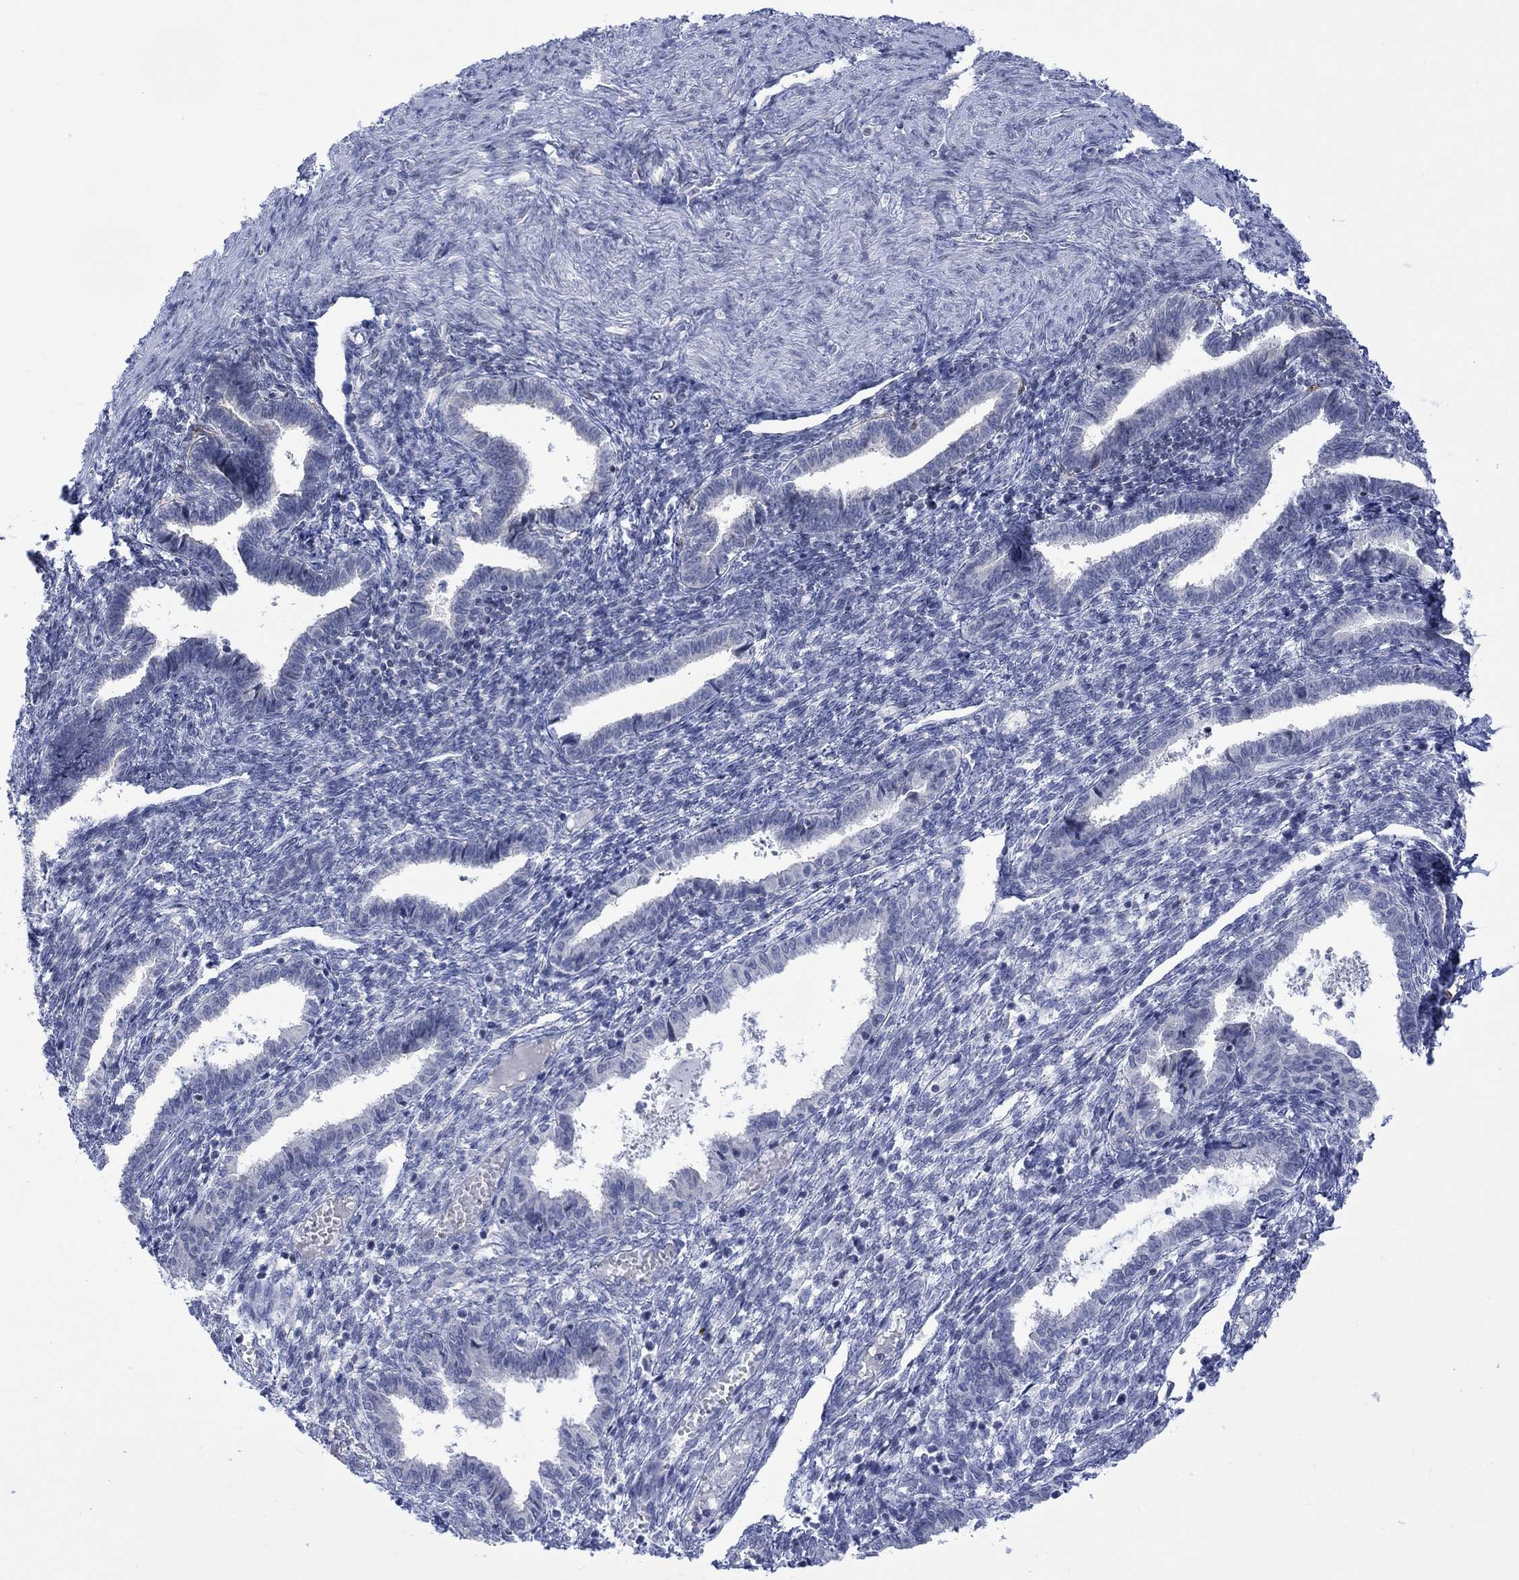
{"staining": {"intensity": "negative", "quantity": "none", "location": "none"}, "tissue": "endometrium", "cell_type": "Cells in endometrial stroma", "image_type": "normal", "snomed": [{"axis": "morphology", "description": "Normal tissue, NOS"}, {"axis": "topography", "description": "Endometrium"}], "caption": "High magnification brightfield microscopy of unremarkable endometrium stained with DAB (3,3'-diaminobenzidine) (brown) and counterstained with hematoxylin (blue): cells in endometrial stroma show no significant expression. Brightfield microscopy of IHC stained with DAB (brown) and hematoxylin (blue), captured at high magnification.", "gene": "DCX", "patient": {"sex": "female", "age": 43}}